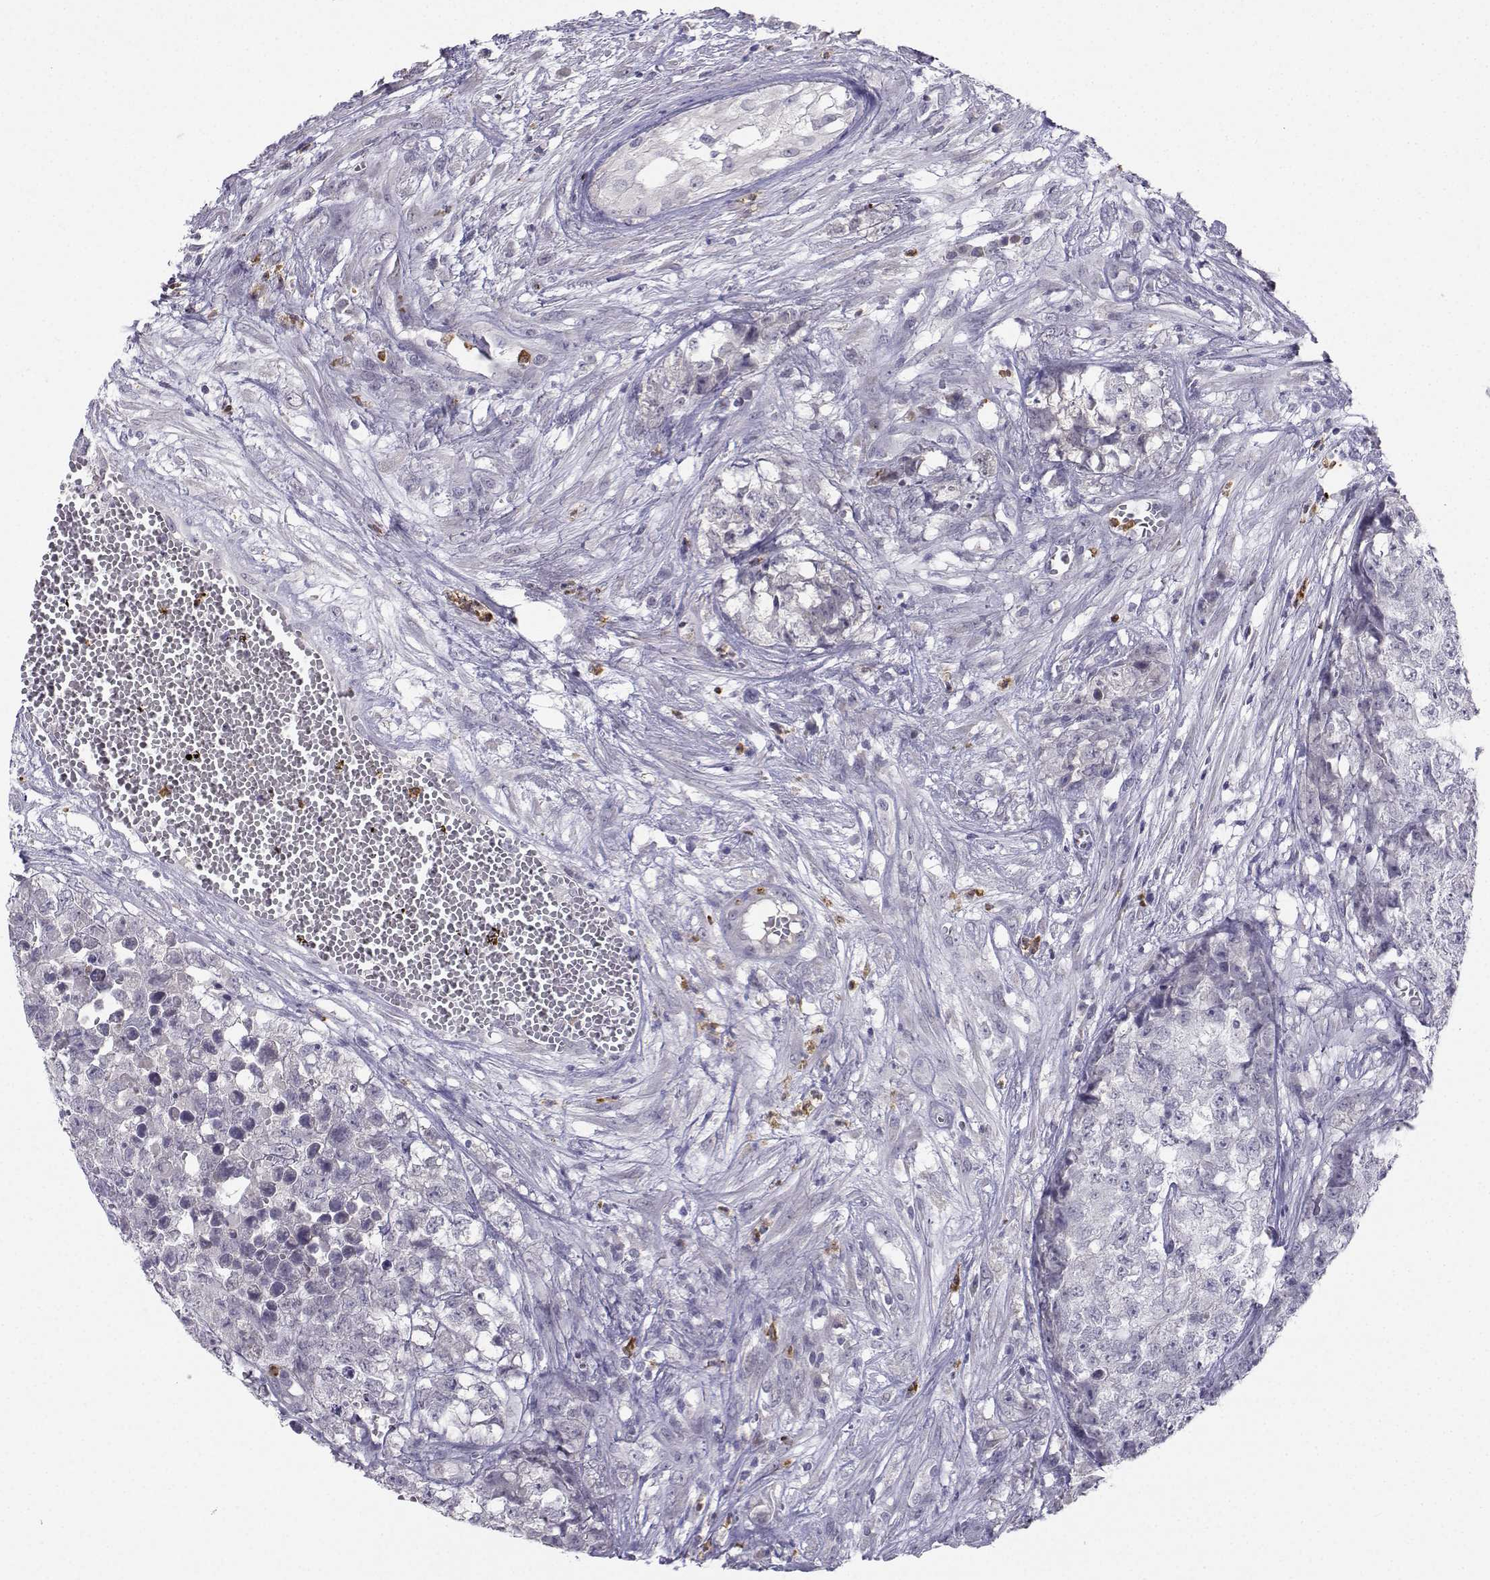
{"staining": {"intensity": "negative", "quantity": "none", "location": "none"}, "tissue": "testis cancer", "cell_type": "Tumor cells", "image_type": "cancer", "snomed": [{"axis": "morphology", "description": "Seminoma, NOS"}, {"axis": "morphology", "description": "Carcinoma, Embryonal, NOS"}, {"axis": "topography", "description": "Testis"}], "caption": "Human testis cancer stained for a protein using immunohistochemistry (IHC) exhibits no expression in tumor cells.", "gene": "CALY", "patient": {"sex": "male", "age": 22}}